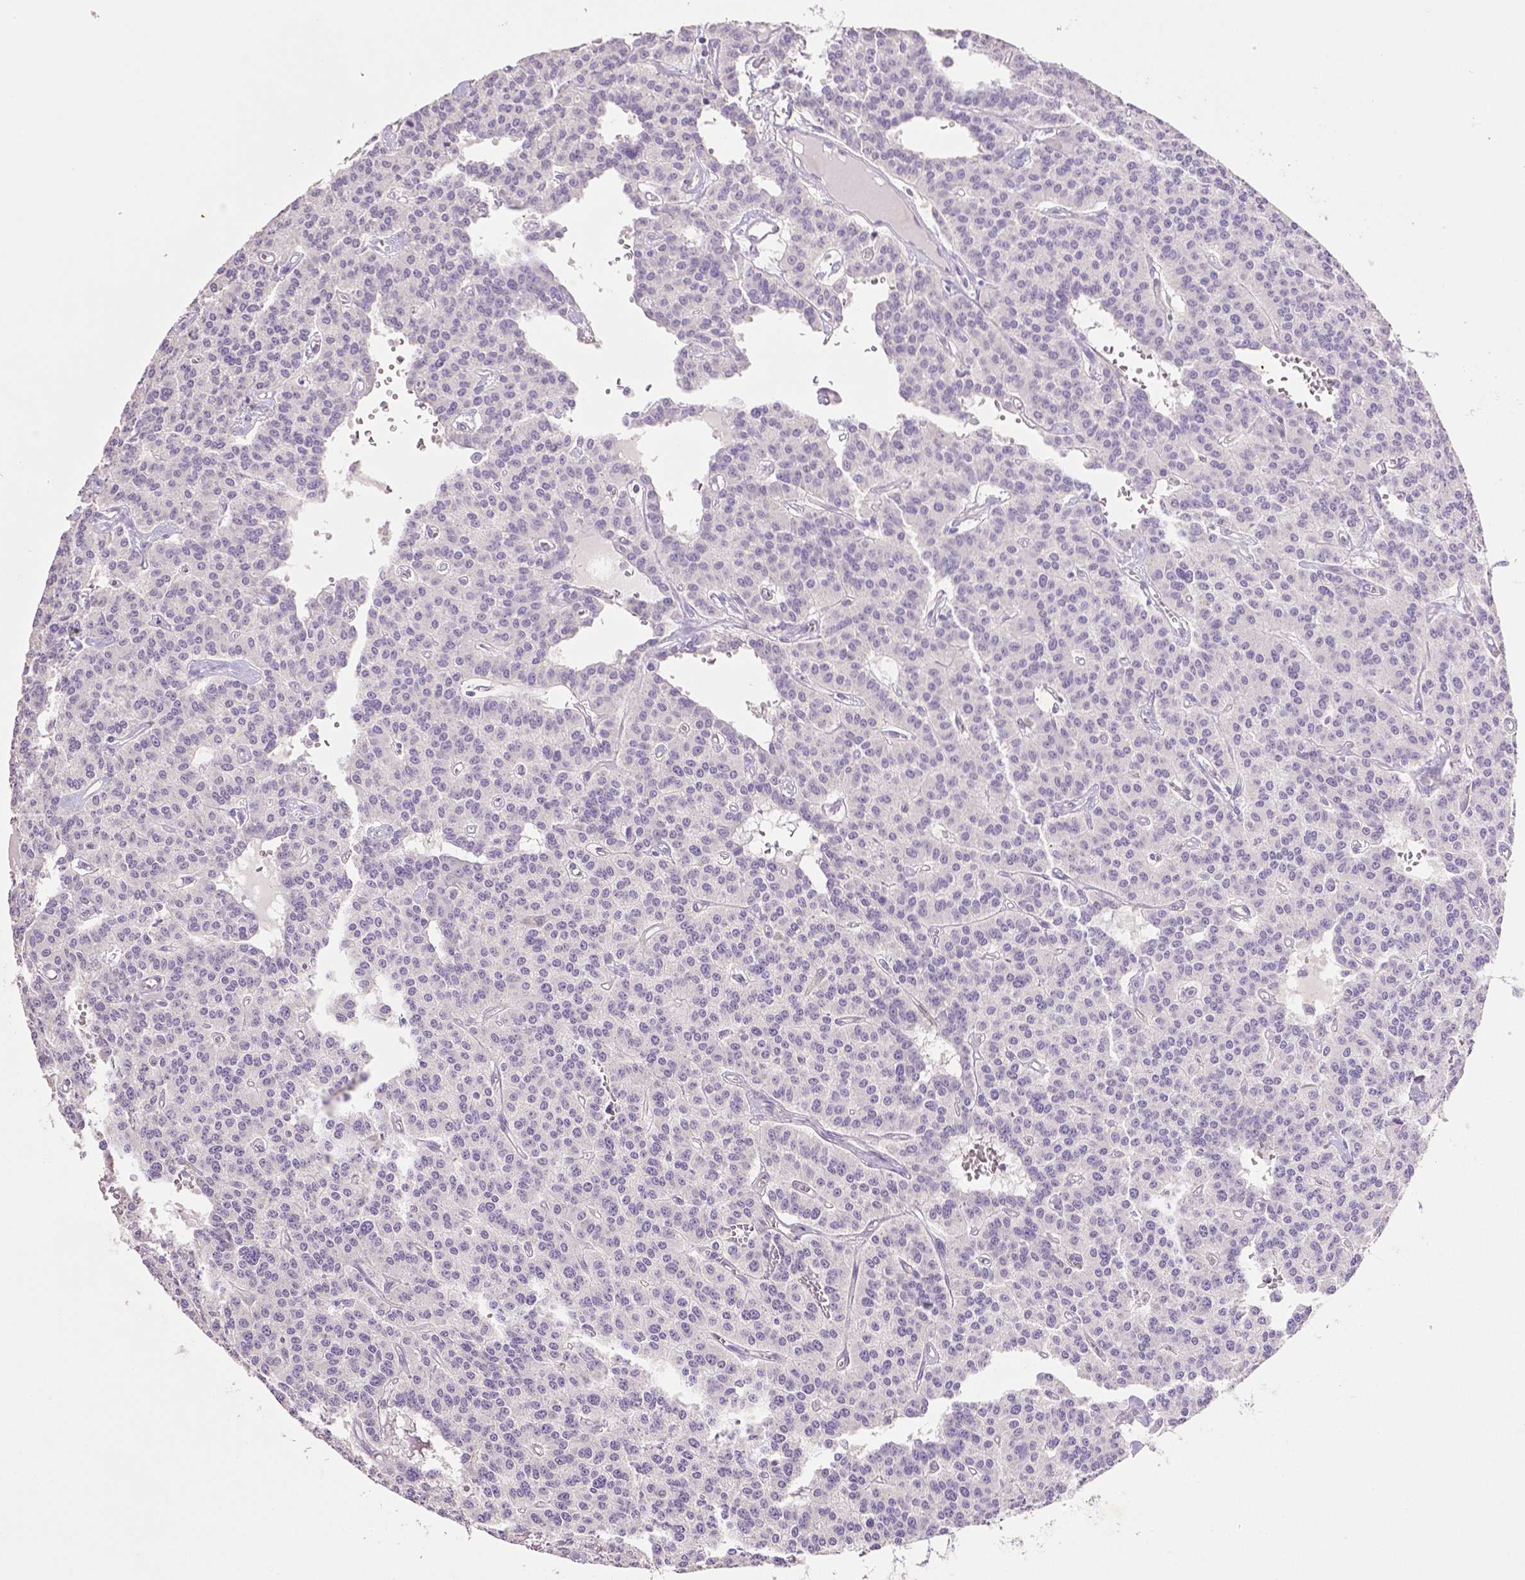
{"staining": {"intensity": "negative", "quantity": "none", "location": "none"}, "tissue": "carcinoid", "cell_type": "Tumor cells", "image_type": "cancer", "snomed": [{"axis": "morphology", "description": "Carcinoid, malignant, NOS"}, {"axis": "topography", "description": "Lung"}], "caption": "The immunohistochemistry image has no significant staining in tumor cells of carcinoid (malignant) tissue.", "gene": "THY1", "patient": {"sex": "female", "age": 71}}